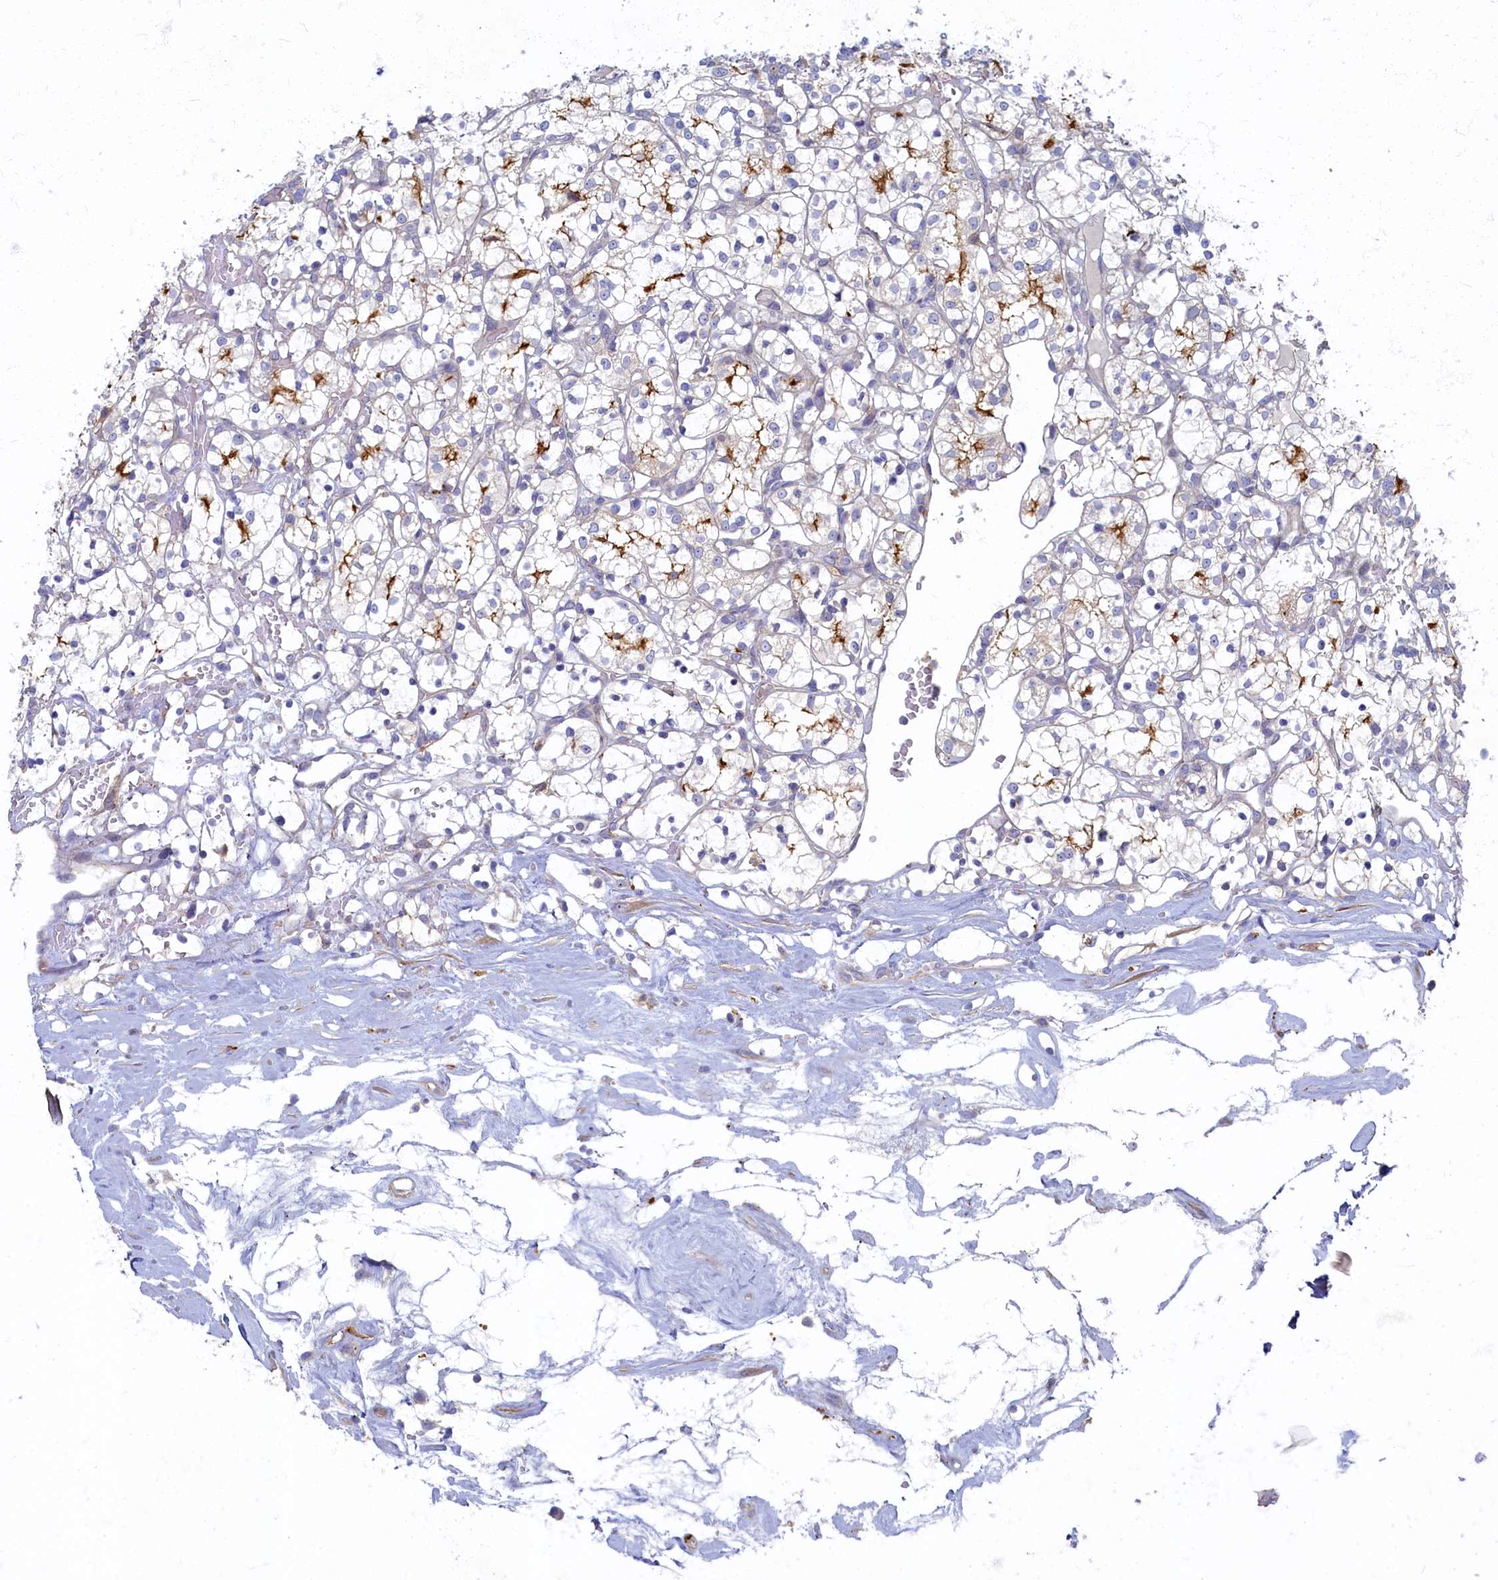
{"staining": {"intensity": "moderate", "quantity": "<25%", "location": "cytoplasmic/membranous"}, "tissue": "renal cancer", "cell_type": "Tumor cells", "image_type": "cancer", "snomed": [{"axis": "morphology", "description": "Adenocarcinoma, NOS"}, {"axis": "topography", "description": "Kidney"}], "caption": "The image reveals staining of adenocarcinoma (renal), revealing moderate cytoplasmic/membranous protein expression (brown color) within tumor cells.", "gene": "PSMG2", "patient": {"sex": "female", "age": 69}}